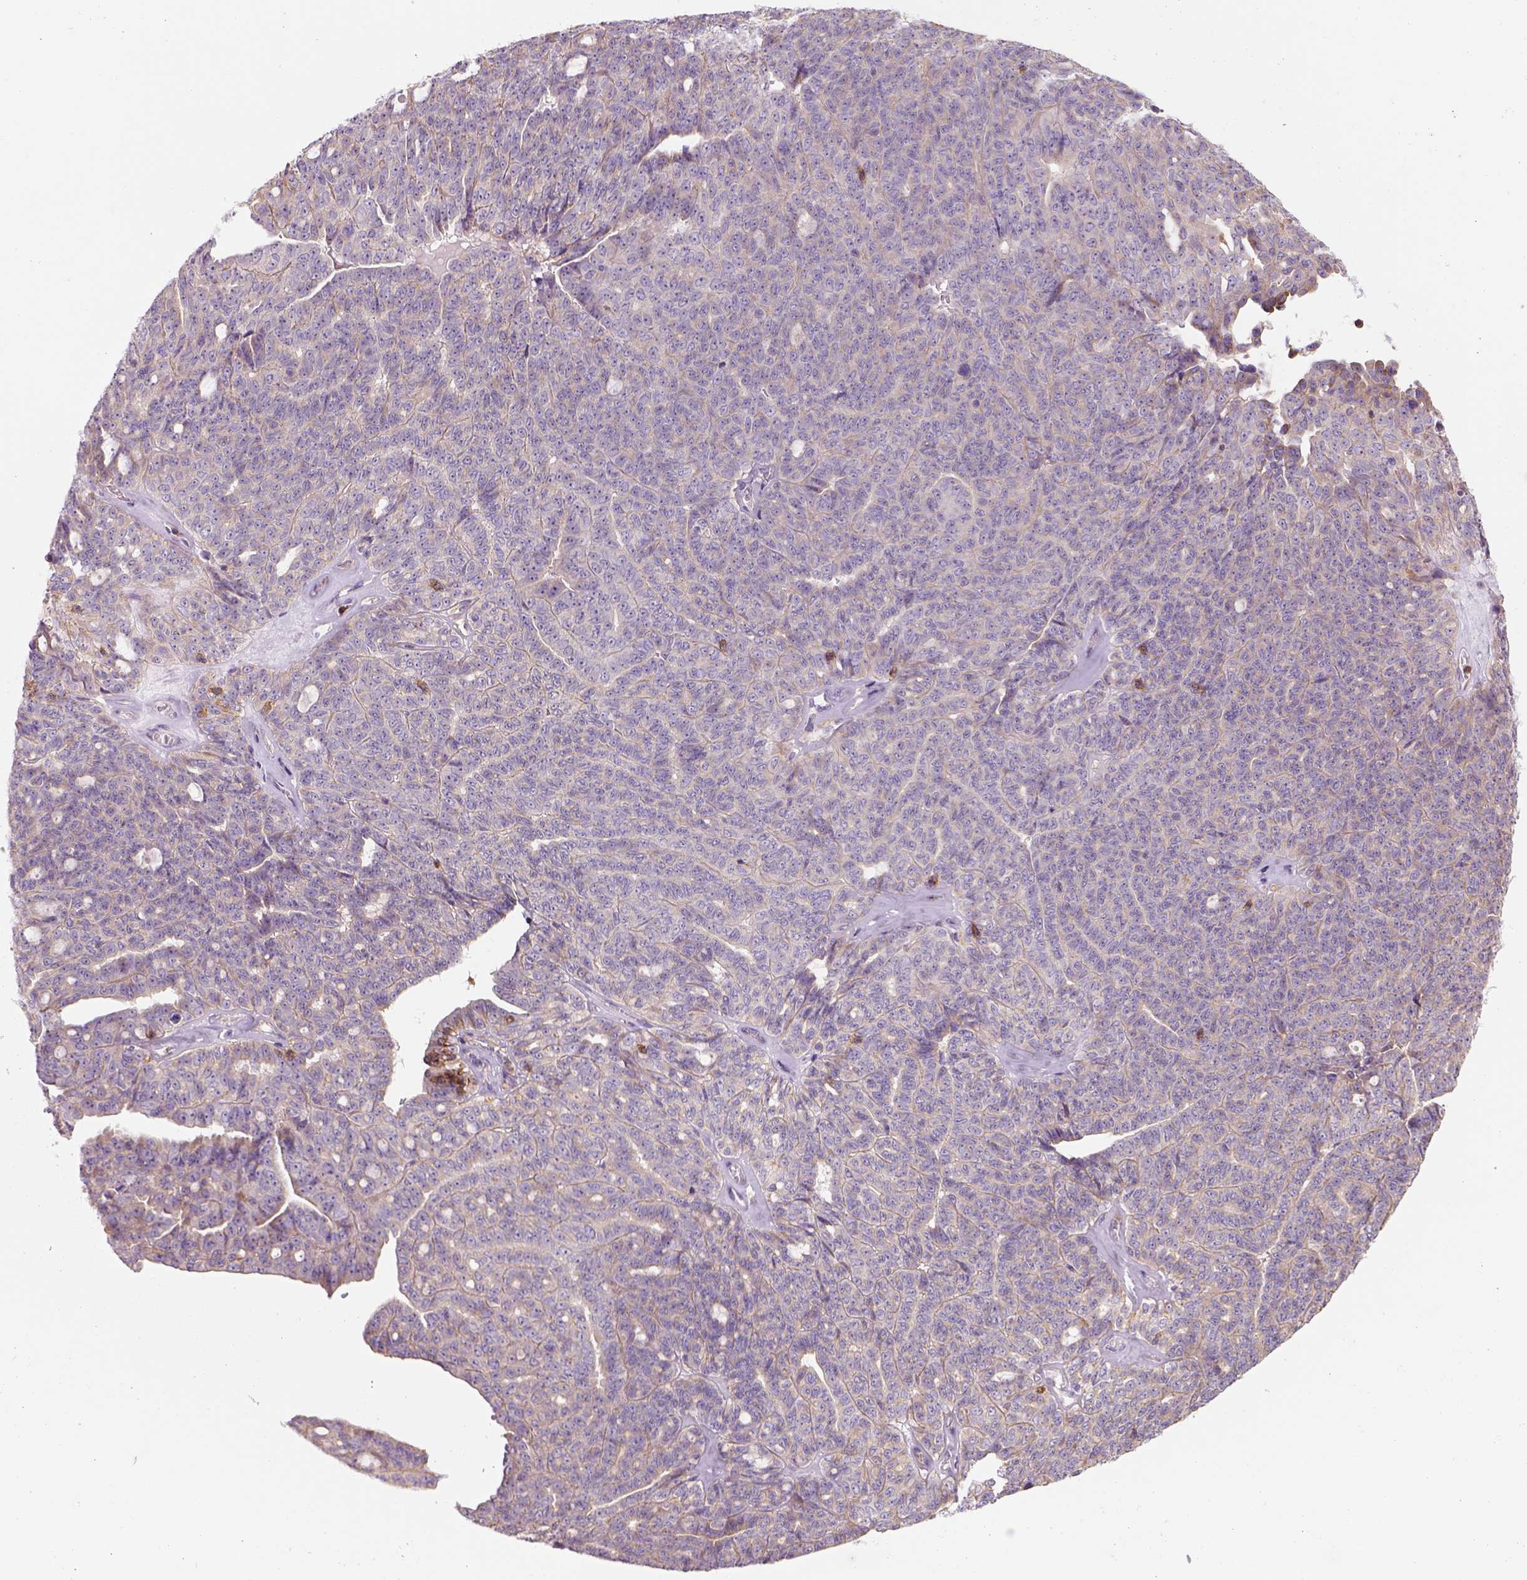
{"staining": {"intensity": "moderate", "quantity": "<25%", "location": "cytoplasmic/membranous"}, "tissue": "ovarian cancer", "cell_type": "Tumor cells", "image_type": "cancer", "snomed": [{"axis": "morphology", "description": "Cystadenocarcinoma, serous, NOS"}, {"axis": "topography", "description": "Ovary"}], "caption": "Serous cystadenocarcinoma (ovarian) stained for a protein reveals moderate cytoplasmic/membranous positivity in tumor cells. (brown staining indicates protein expression, while blue staining denotes nuclei).", "gene": "GPRC5D", "patient": {"sex": "female", "age": 71}}